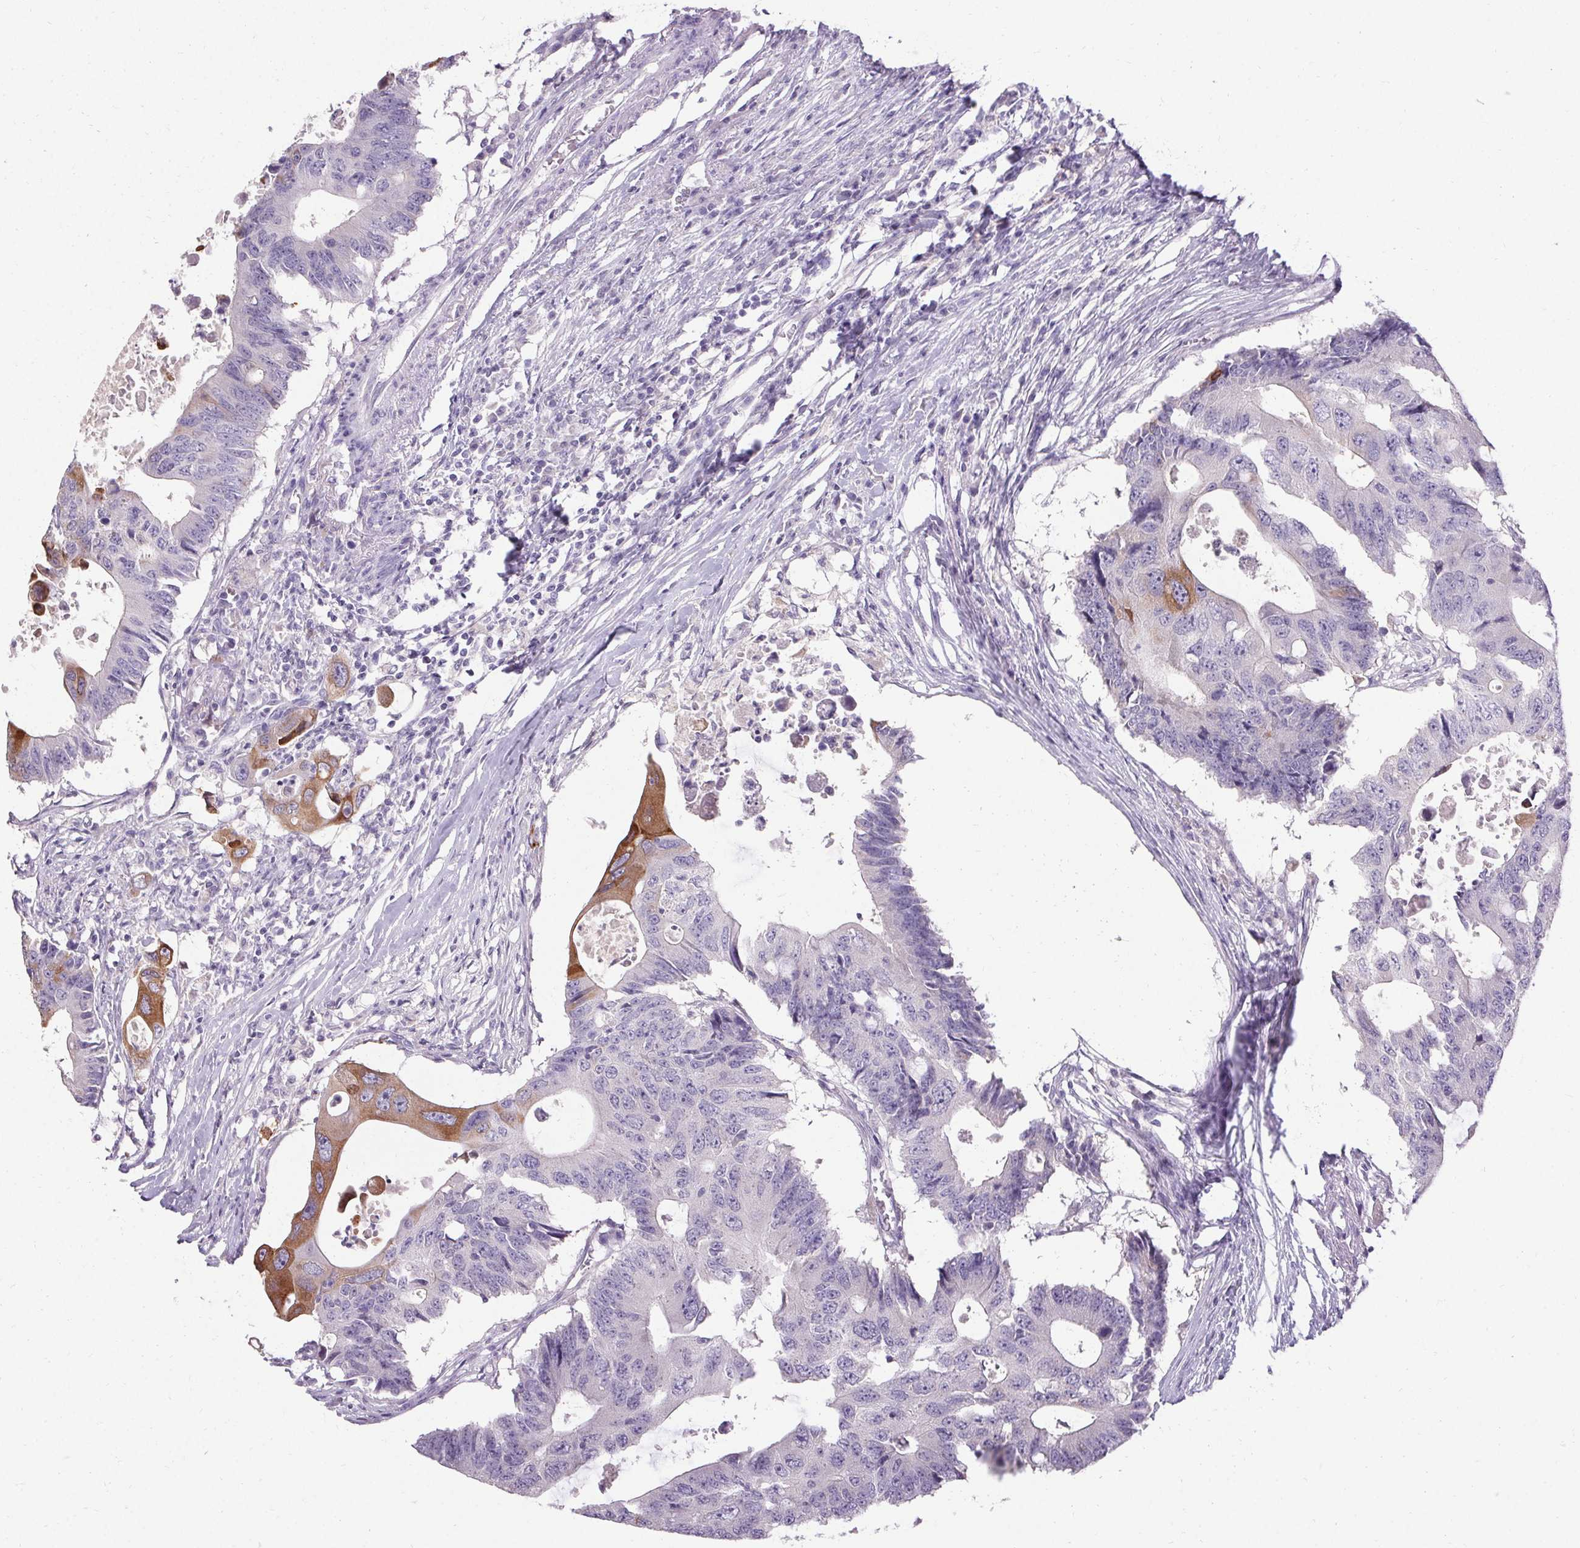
{"staining": {"intensity": "moderate", "quantity": "<25%", "location": "cytoplasmic/membranous"}, "tissue": "colorectal cancer", "cell_type": "Tumor cells", "image_type": "cancer", "snomed": [{"axis": "morphology", "description": "Adenocarcinoma, NOS"}, {"axis": "topography", "description": "Colon"}], "caption": "Moderate cytoplasmic/membranous staining for a protein is appreciated in about <25% of tumor cells of colorectal cancer (adenocarcinoma) using immunohistochemistry.", "gene": "HSD17B3", "patient": {"sex": "male", "age": 71}}